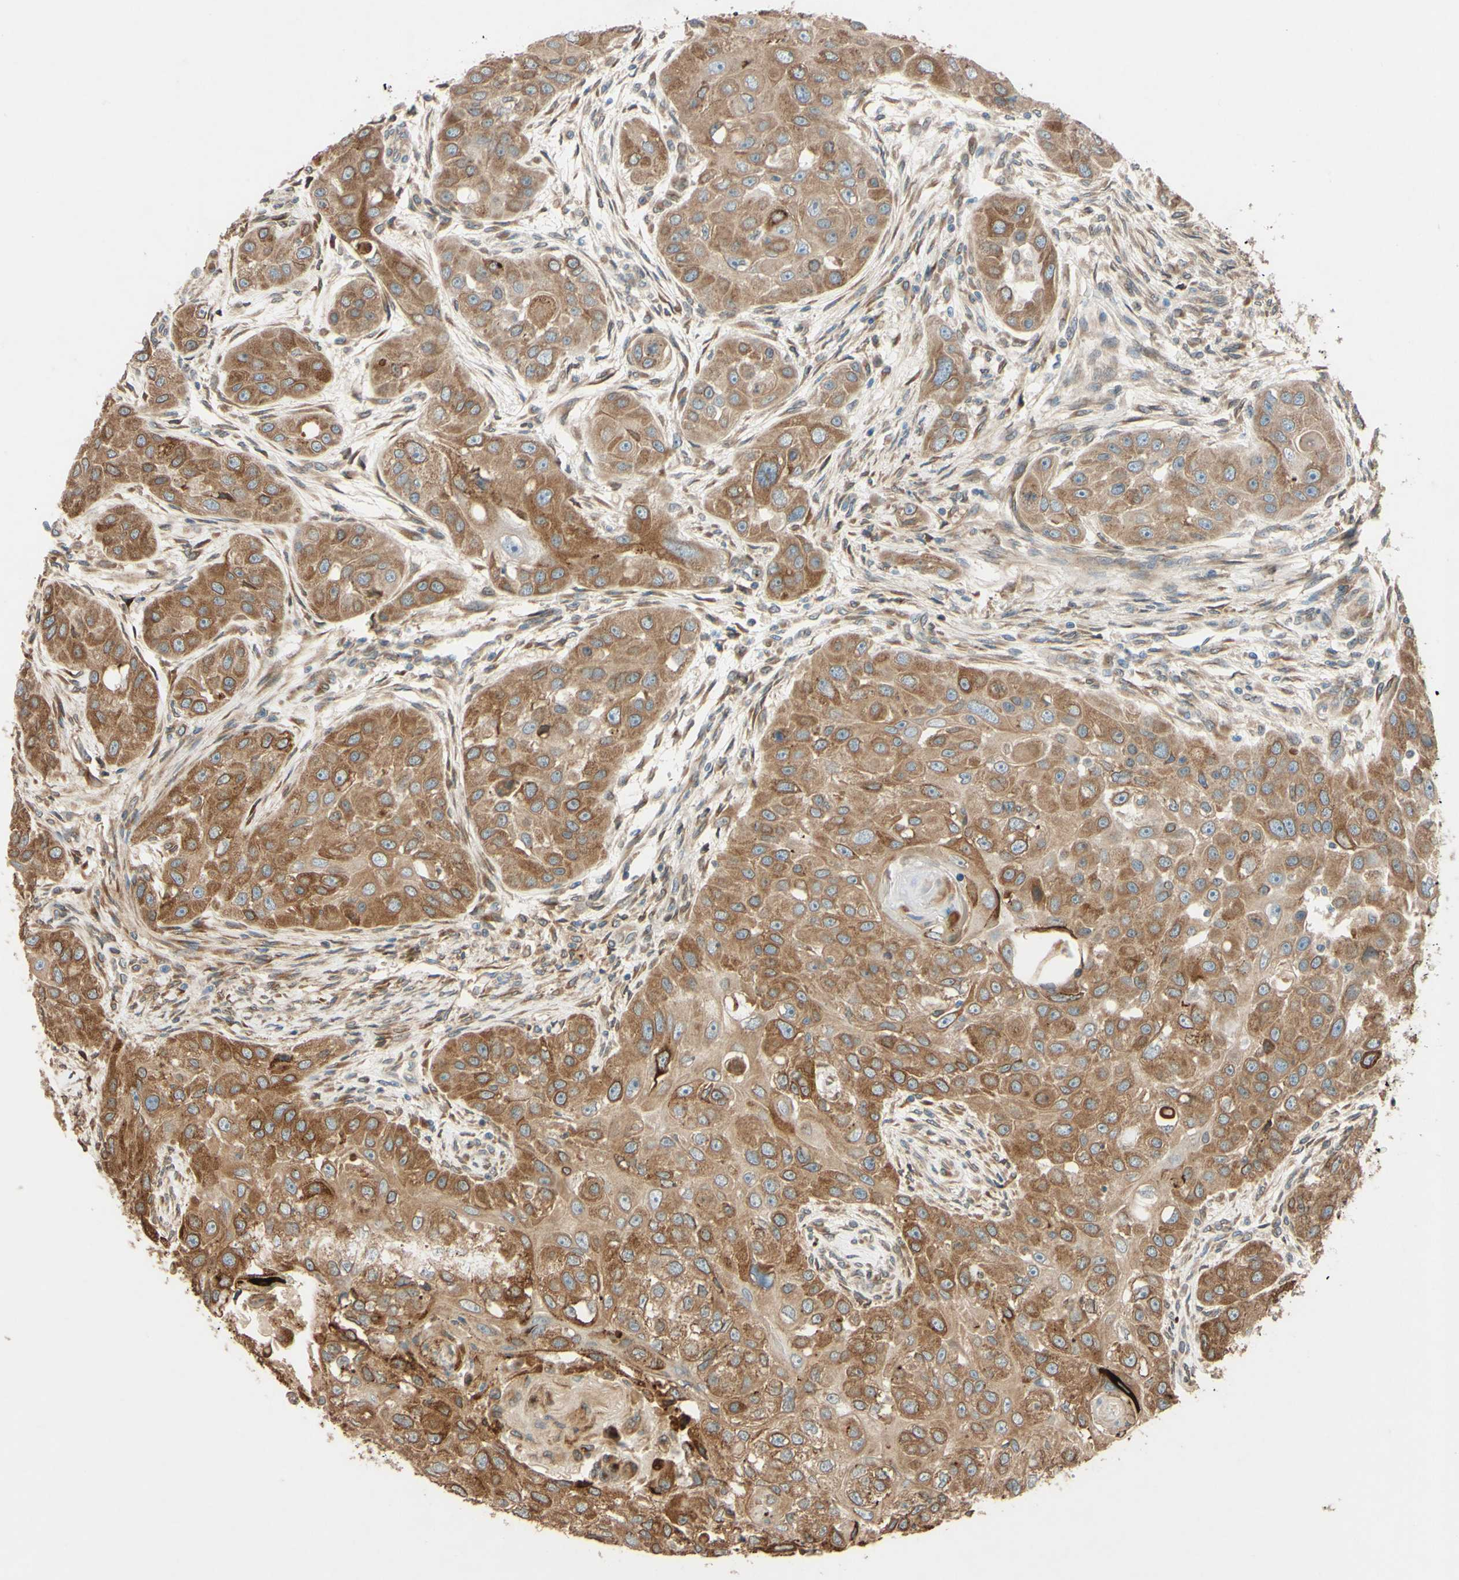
{"staining": {"intensity": "moderate", "quantity": ">75%", "location": "cytoplasmic/membranous,nuclear"}, "tissue": "head and neck cancer", "cell_type": "Tumor cells", "image_type": "cancer", "snomed": [{"axis": "morphology", "description": "Normal tissue, NOS"}, {"axis": "morphology", "description": "Squamous cell carcinoma, NOS"}, {"axis": "topography", "description": "Skeletal muscle"}, {"axis": "topography", "description": "Head-Neck"}], "caption": "Immunohistochemical staining of human head and neck squamous cell carcinoma shows medium levels of moderate cytoplasmic/membranous and nuclear staining in approximately >75% of tumor cells.", "gene": "PTPRU", "patient": {"sex": "male", "age": 51}}